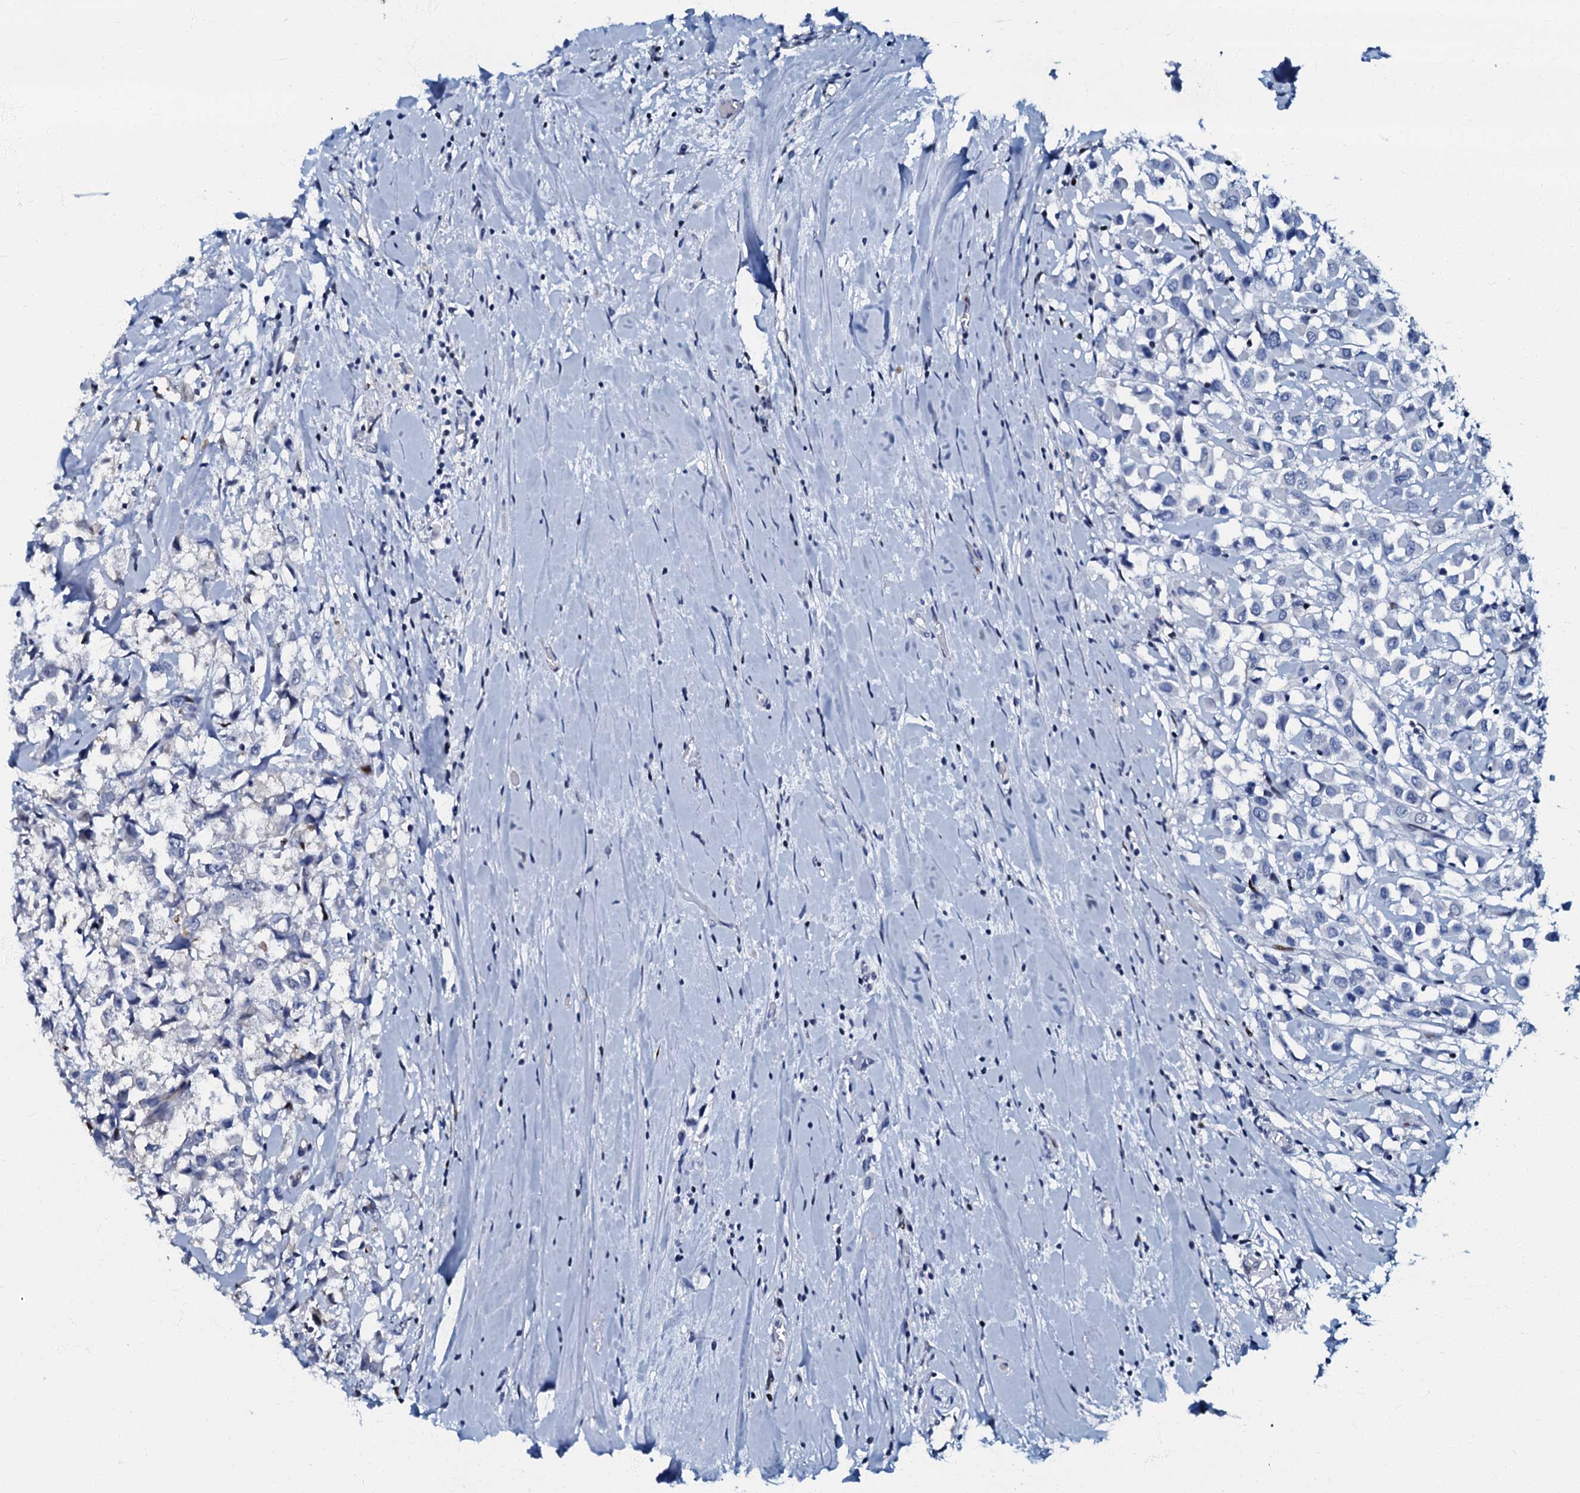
{"staining": {"intensity": "negative", "quantity": "none", "location": "none"}, "tissue": "breast cancer", "cell_type": "Tumor cells", "image_type": "cancer", "snomed": [{"axis": "morphology", "description": "Duct carcinoma"}, {"axis": "topography", "description": "Breast"}], "caption": "The histopathology image demonstrates no staining of tumor cells in breast infiltrating ductal carcinoma. (DAB IHC visualized using brightfield microscopy, high magnification).", "gene": "MFSD5", "patient": {"sex": "female", "age": 61}}